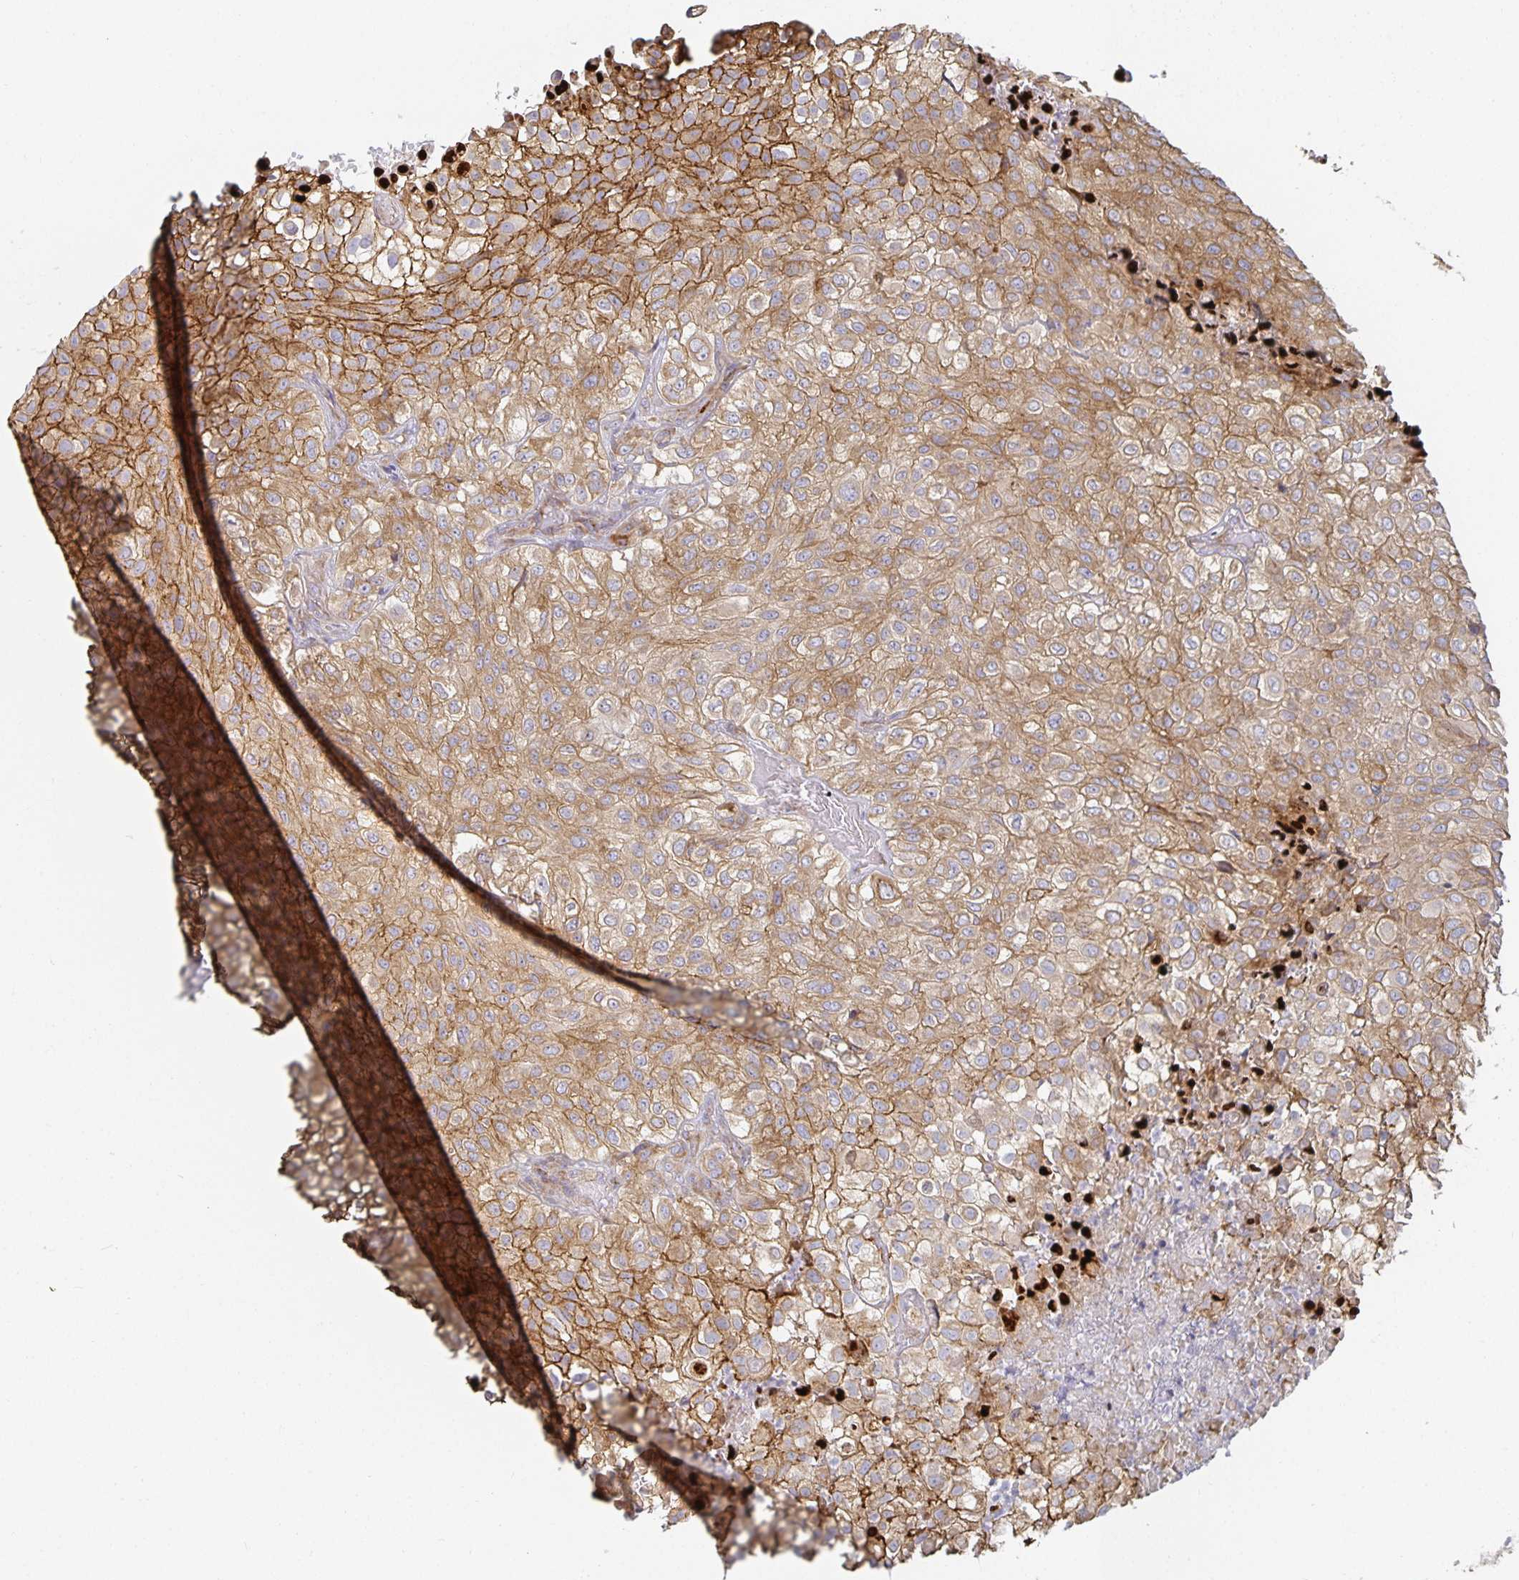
{"staining": {"intensity": "moderate", "quantity": ">75%", "location": "cytoplasmic/membranous"}, "tissue": "urothelial cancer", "cell_type": "Tumor cells", "image_type": "cancer", "snomed": [{"axis": "morphology", "description": "Urothelial carcinoma, High grade"}, {"axis": "topography", "description": "Urinary bladder"}], "caption": "This histopathology image displays immunohistochemistry staining of urothelial cancer, with medium moderate cytoplasmic/membranous positivity in approximately >75% of tumor cells.", "gene": "NOMO1", "patient": {"sex": "male", "age": 56}}